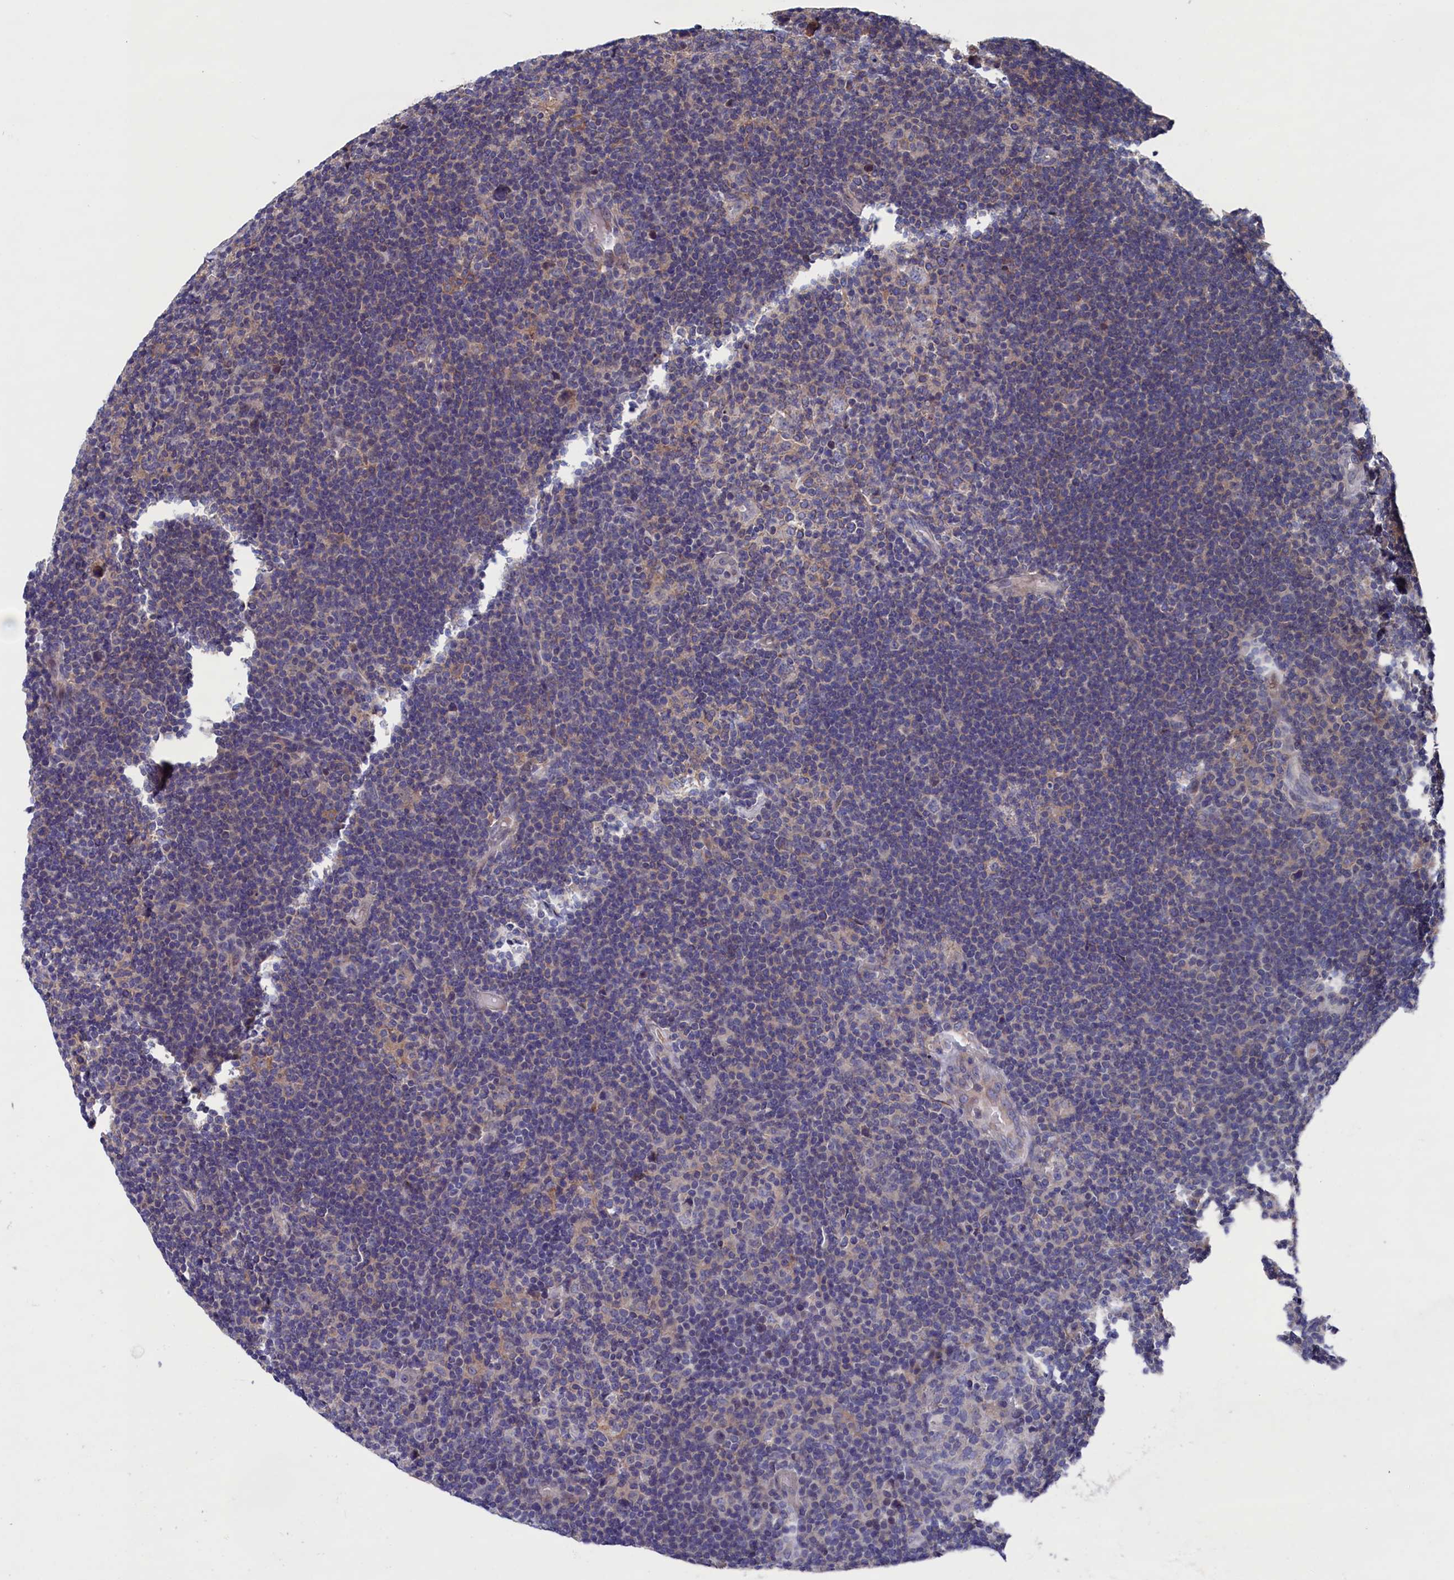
{"staining": {"intensity": "negative", "quantity": "none", "location": "none"}, "tissue": "lymphoma", "cell_type": "Tumor cells", "image_type": "cancer", "snomed": [{"axis": "morphology", "description": "Hodgkin's disease, NOS"}, {"axis": "topography", "description": "Lymph node"}], "caption": "Tumor cells are negative for protein expression in human lymphoma.", "gene": "SPATA13", "patient": {"sex": "female", "age": 57}}